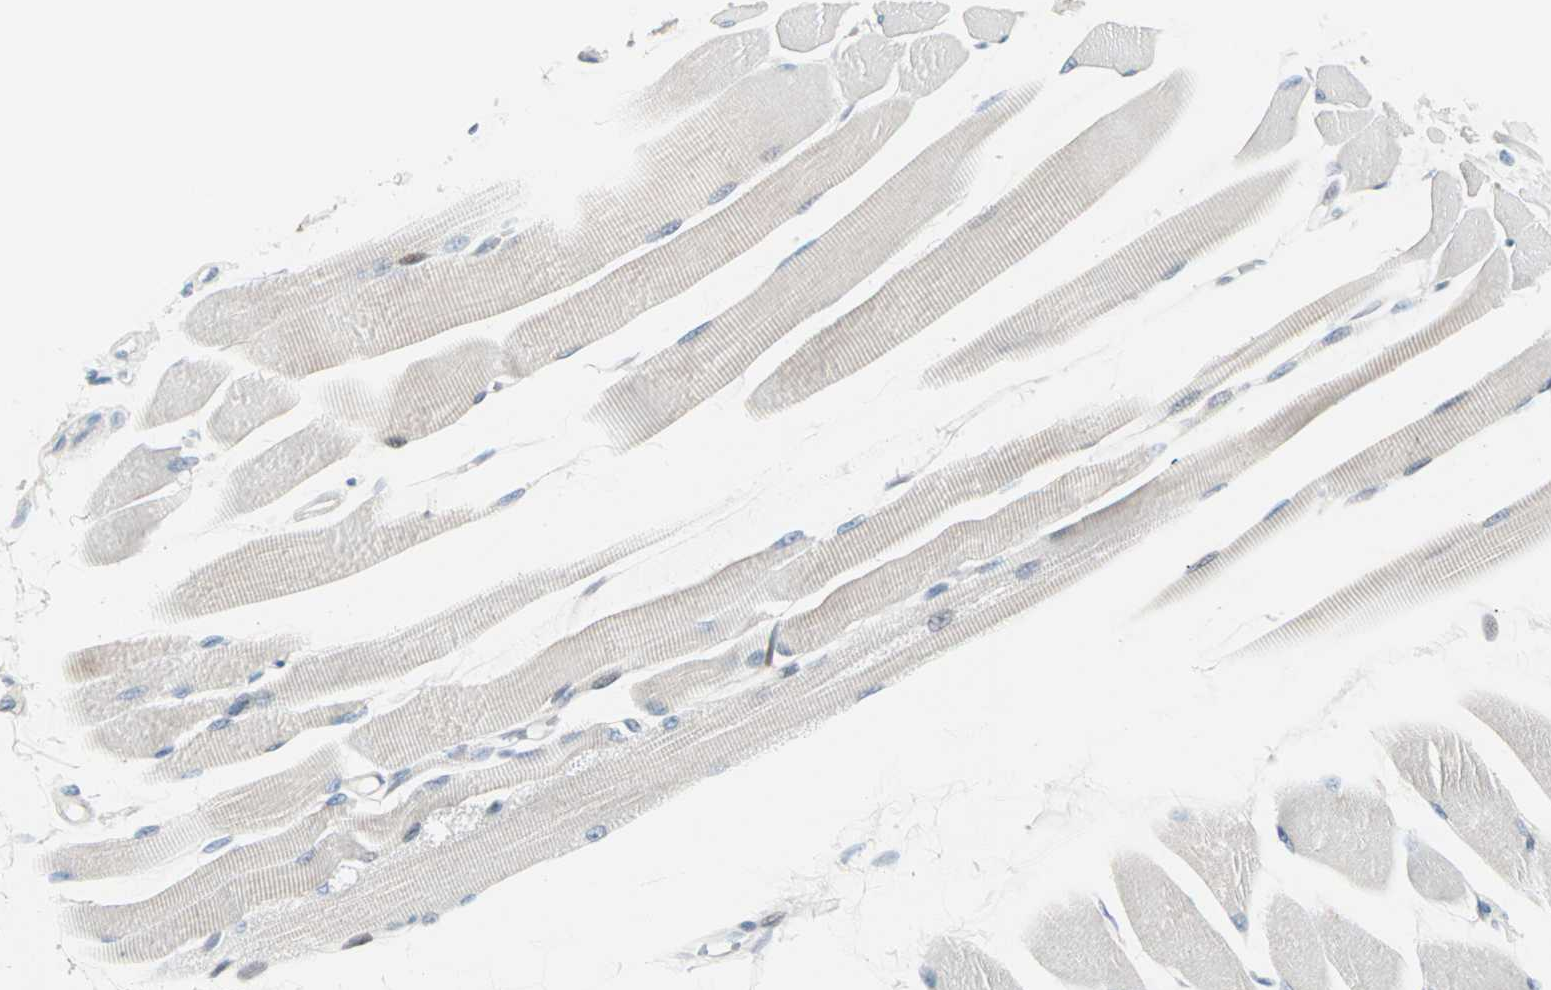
{"staining": {"intensity": "weak", "quantity": "<25%", "location": "cytoplasmic/membranous"}, "tissue": "skeletal muscle", "cell_type": "Myocytes", "image_type": "normal", "snomed": [{"axis": "morphology", "description": "Normal tissue, NOS"}, {"axis": "topography", "description": "Skeletal muscle"}, {"axis": "topography", "description": "Peripheral nerve tissue"}], "caption": "Immunohistochemistry (IHC) of benign human skeletal muscle demonstrates no staining in myocytes. (DAB (3,3'-diaminobenzidine) IHC, high magnification).", "gene": "NEFH", "patient": {"sex": "female", "age": 84}}